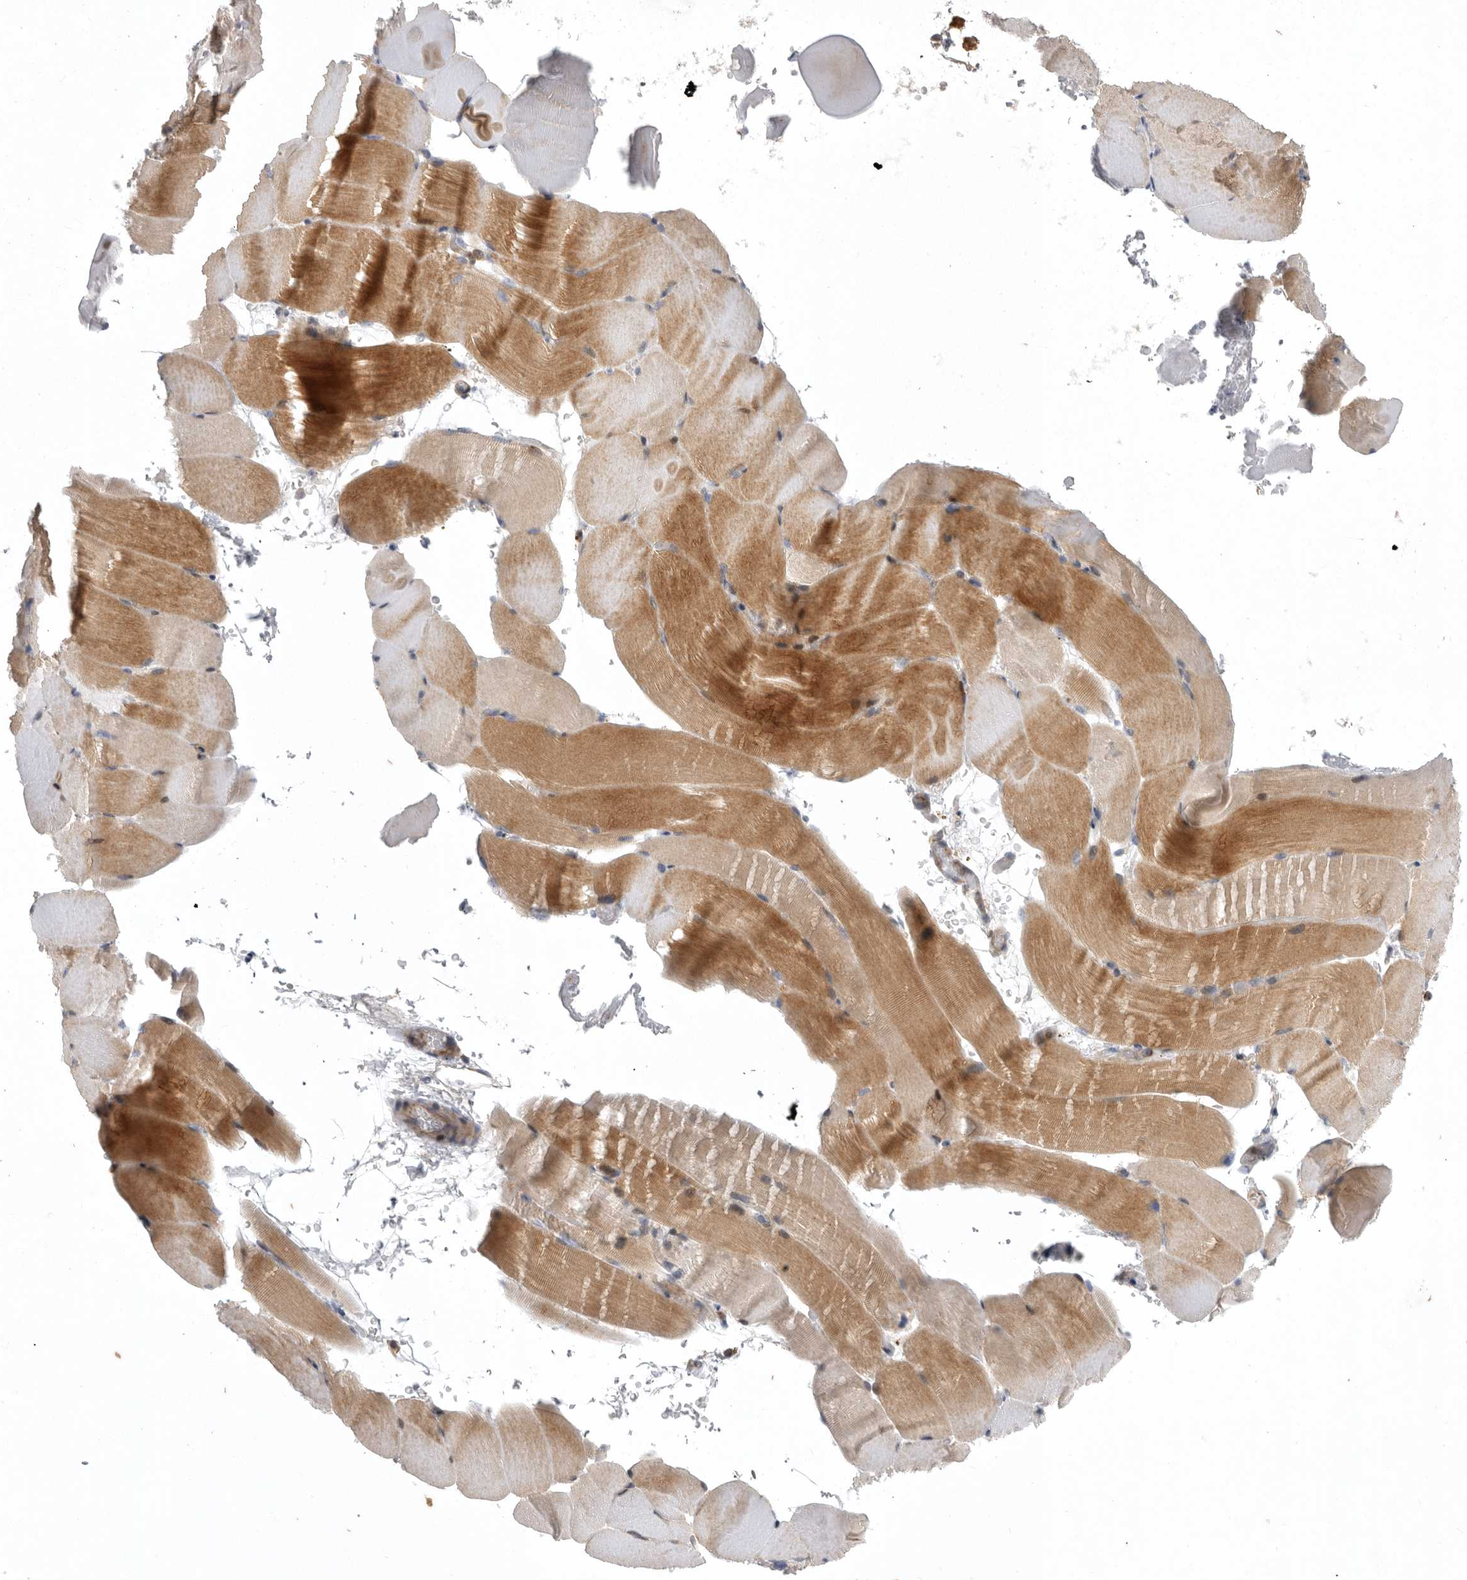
{"staining": {"intensity": "moderate", "quantity": ">75%", "location": "cytoplasmic/membranous"}, "tissue": "skeletal muscle", "cell_type": "Myocytes", "image_type": "normal", "snomed": [{"axis": "morphology", "description": "Normal tissue, NOS"}, {"axis": "topography", "description": "Skeletal muscle"}, {"axis": "topography", "description": "Parathyroid gland"}], "caption": "Protein expression analysis of normal human skeletal muscle reveals moderate cytoplasmic/membranous expression in about >75% of myocytes.", "gene": "MPZL1", "patient": {"sex": "female", "age": 37}}